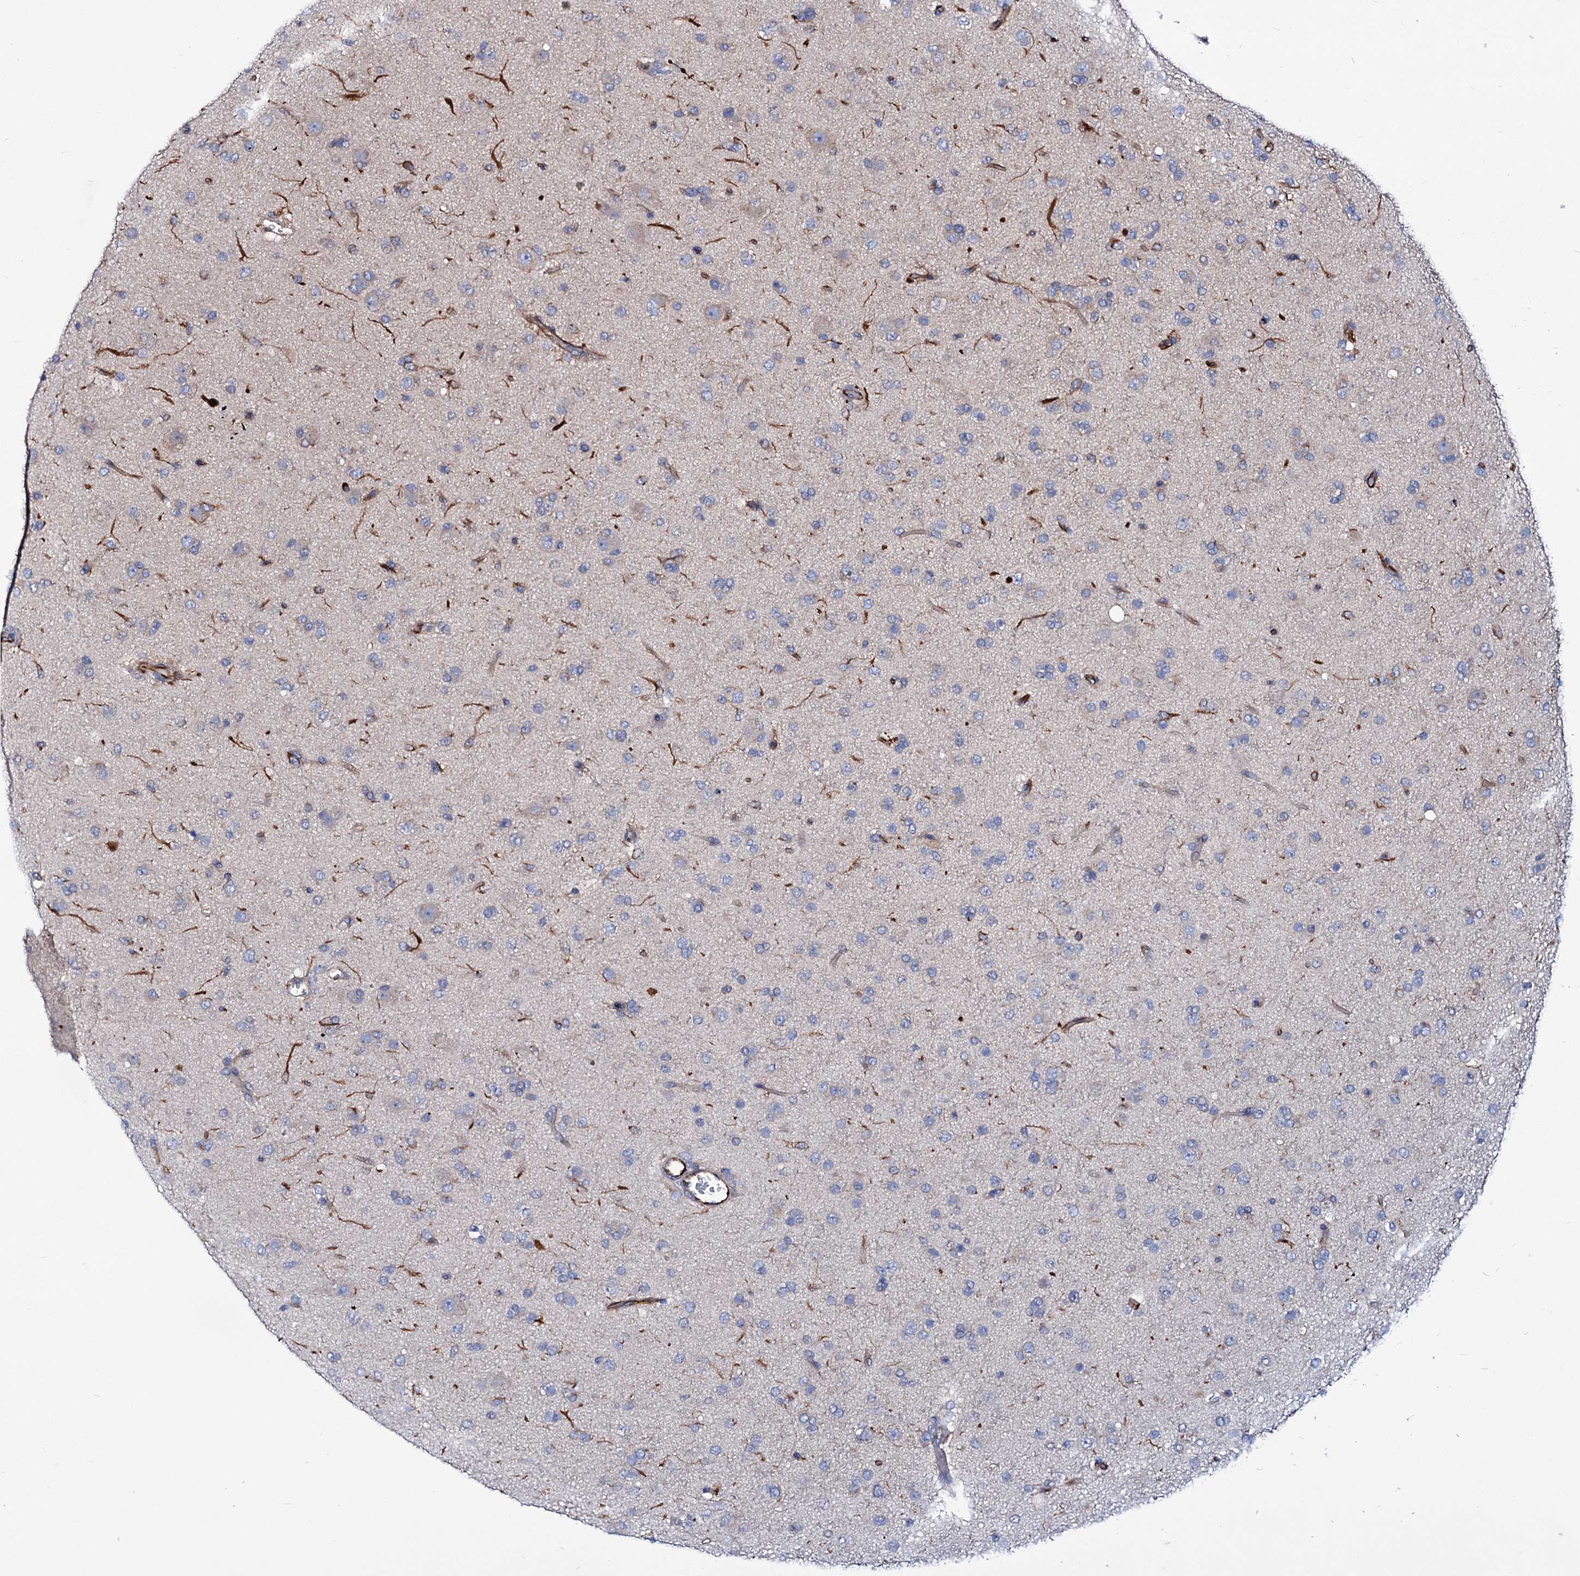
{"staining": {"intensity": "weak", "quantity": "<25%", "location": "cytoplasmic/membranous"}, "tissue": "glioma", "cell_type": "Tumor cells", "image_type": "cancer", "snomed": [{"axis": "morphology", "description": "Glioma, malignant, Low grade"}, {"axis": "topography", "description": "Brain"}], "caption": "Tumor cells are negative for brown protein staining in malignant glioma (low-grade).", "gene": "AXL", "patient": {"sex": "male", "age": 65}}